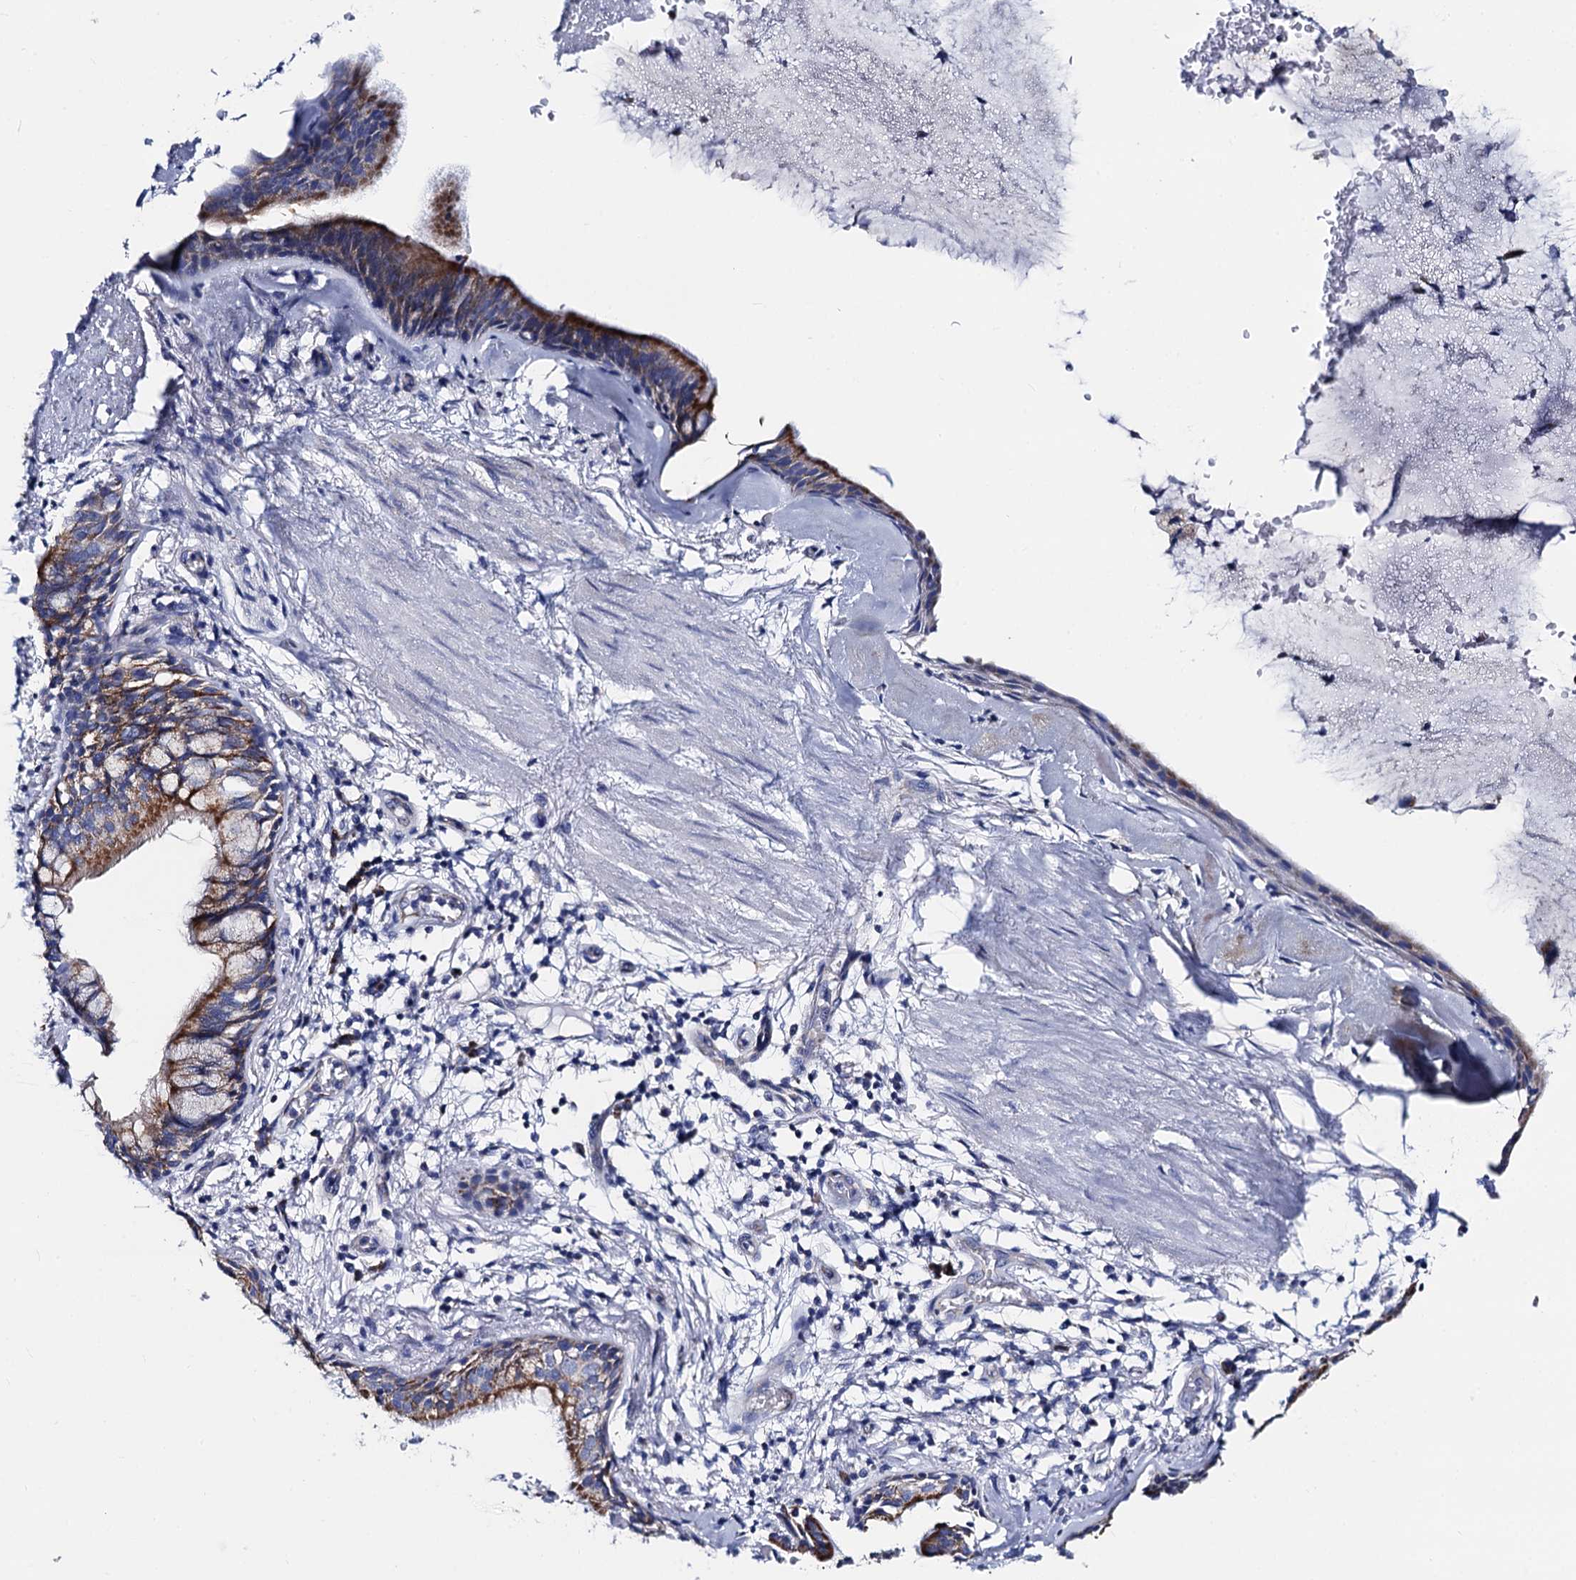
{"staining": {"intensity": "negative", "quantity": "none", "location": "none"}, "tissue": "adipose tissue", "cell_type": "Adipocytes", "image_type": "normal", "snomed": [{"axis": "morphology", "description": "Normal tissue, NOS"}, {"axis": "topography", "description": "Cartilage tissue"}], "caption": "Immunohistochemical staining of normal human adipose tissue demonstrates no significant positivity in adipocytes. Brightfield microscopy of immunohistochemistry stained with DAB (3,3'-diaminobenzidine) (brown) and hematoxylin (blue), captured at high magnification.", "gene": "ACADSB", "patient": {"sex": "female", "age": 63}}